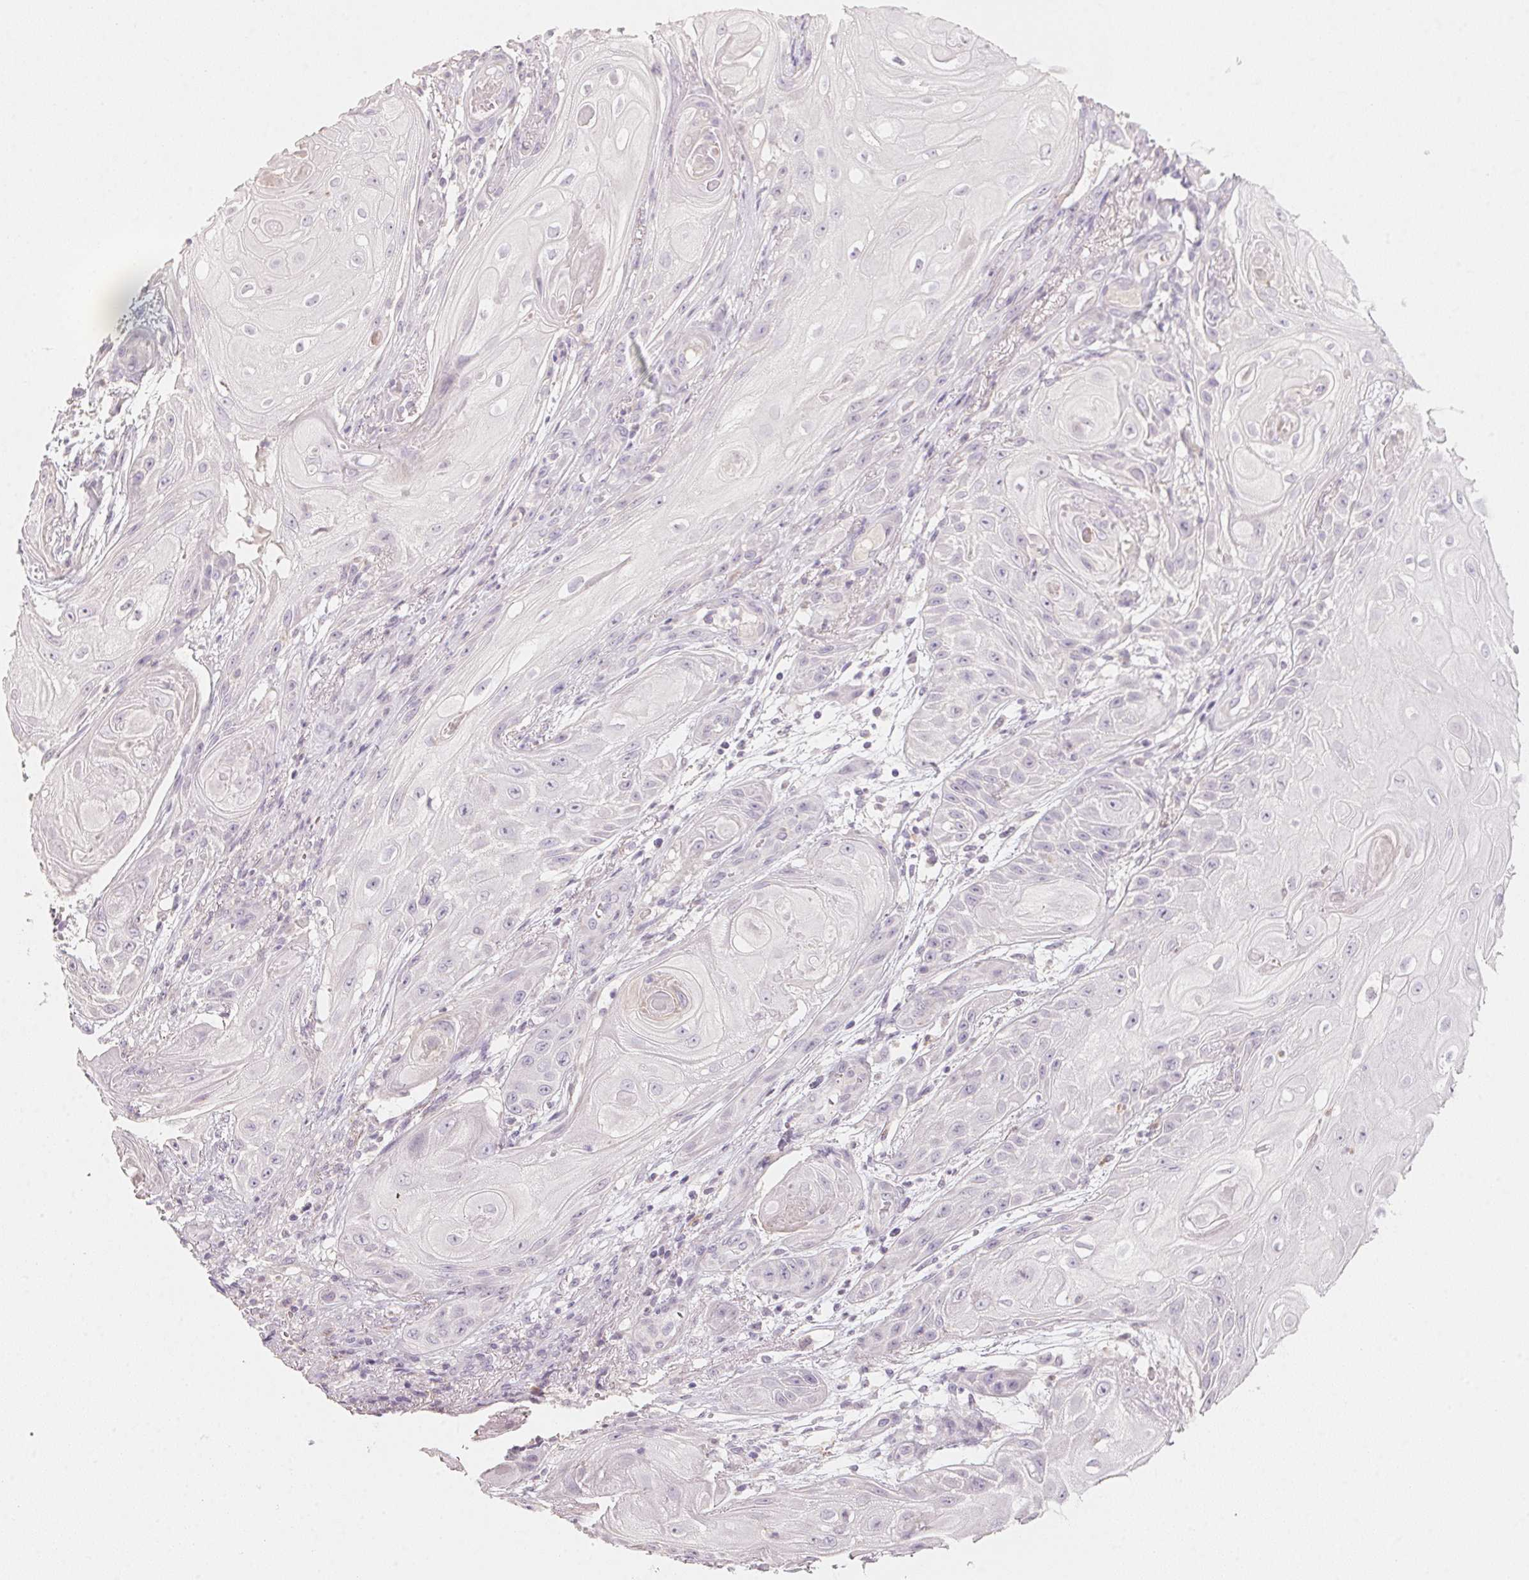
{"staining": {"intensity": "negative", "quantity": "none", "location": "none"}, "tissue": "skin cancer", "cell_type": "Tumor cells", "image_type": "cancer", "snomed": [{"axis": "morphology", "description": "Squamous cell carcinoma, NOS"}, {"axis": "topography", "description": "Skin"}], "caption": "This micrograph is of skin cancer (squamous cell carcinoma) stained with IHC to label a protein in brown with the nuclei are counter-stained blue. There is no staining in tumor cells.", "gene": "TREH", "patient": {"sex": "male", "age": 62}}